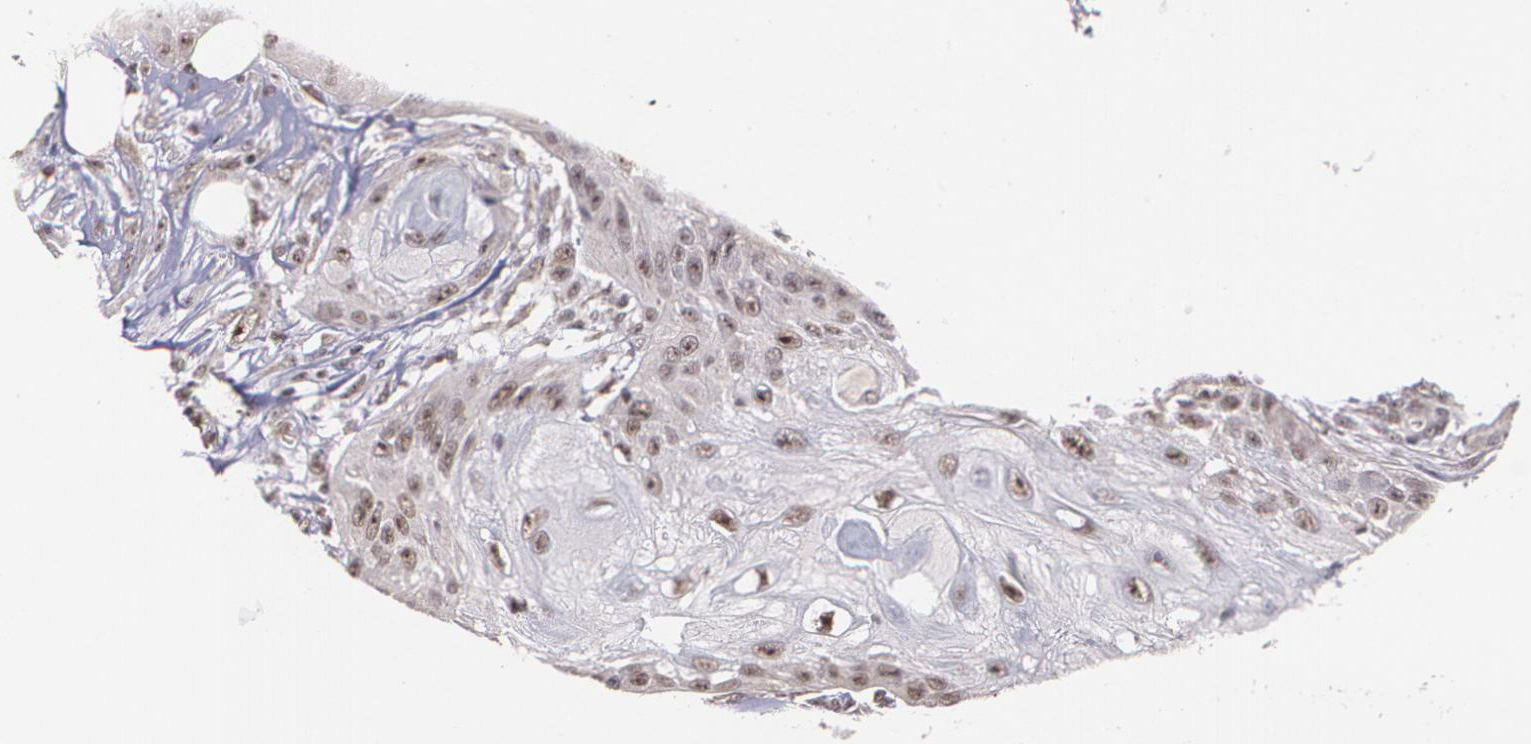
{"staining": {"intensity": "weak", "quantity": "25%-75%", "location": "cytoplasmic/membranous,nuclear"}, "tissue": "skin cancer", "cell_type": "Tumor cells", "image_type": "cancer", "snomed": [{"axis": "morphology", "description": "Squamous cell carcinoma, NOS"}, {"axis": "topography", "description": "Skin"}], "caption": "Weak cytoplasmic/membranous and nuclear protein staining is seen in approximately 25%-75% of tumor cells in squamous cell carcinoma (skin).", "gene": "C6orf15", "patient": {"sex": "female", "age": 88}}